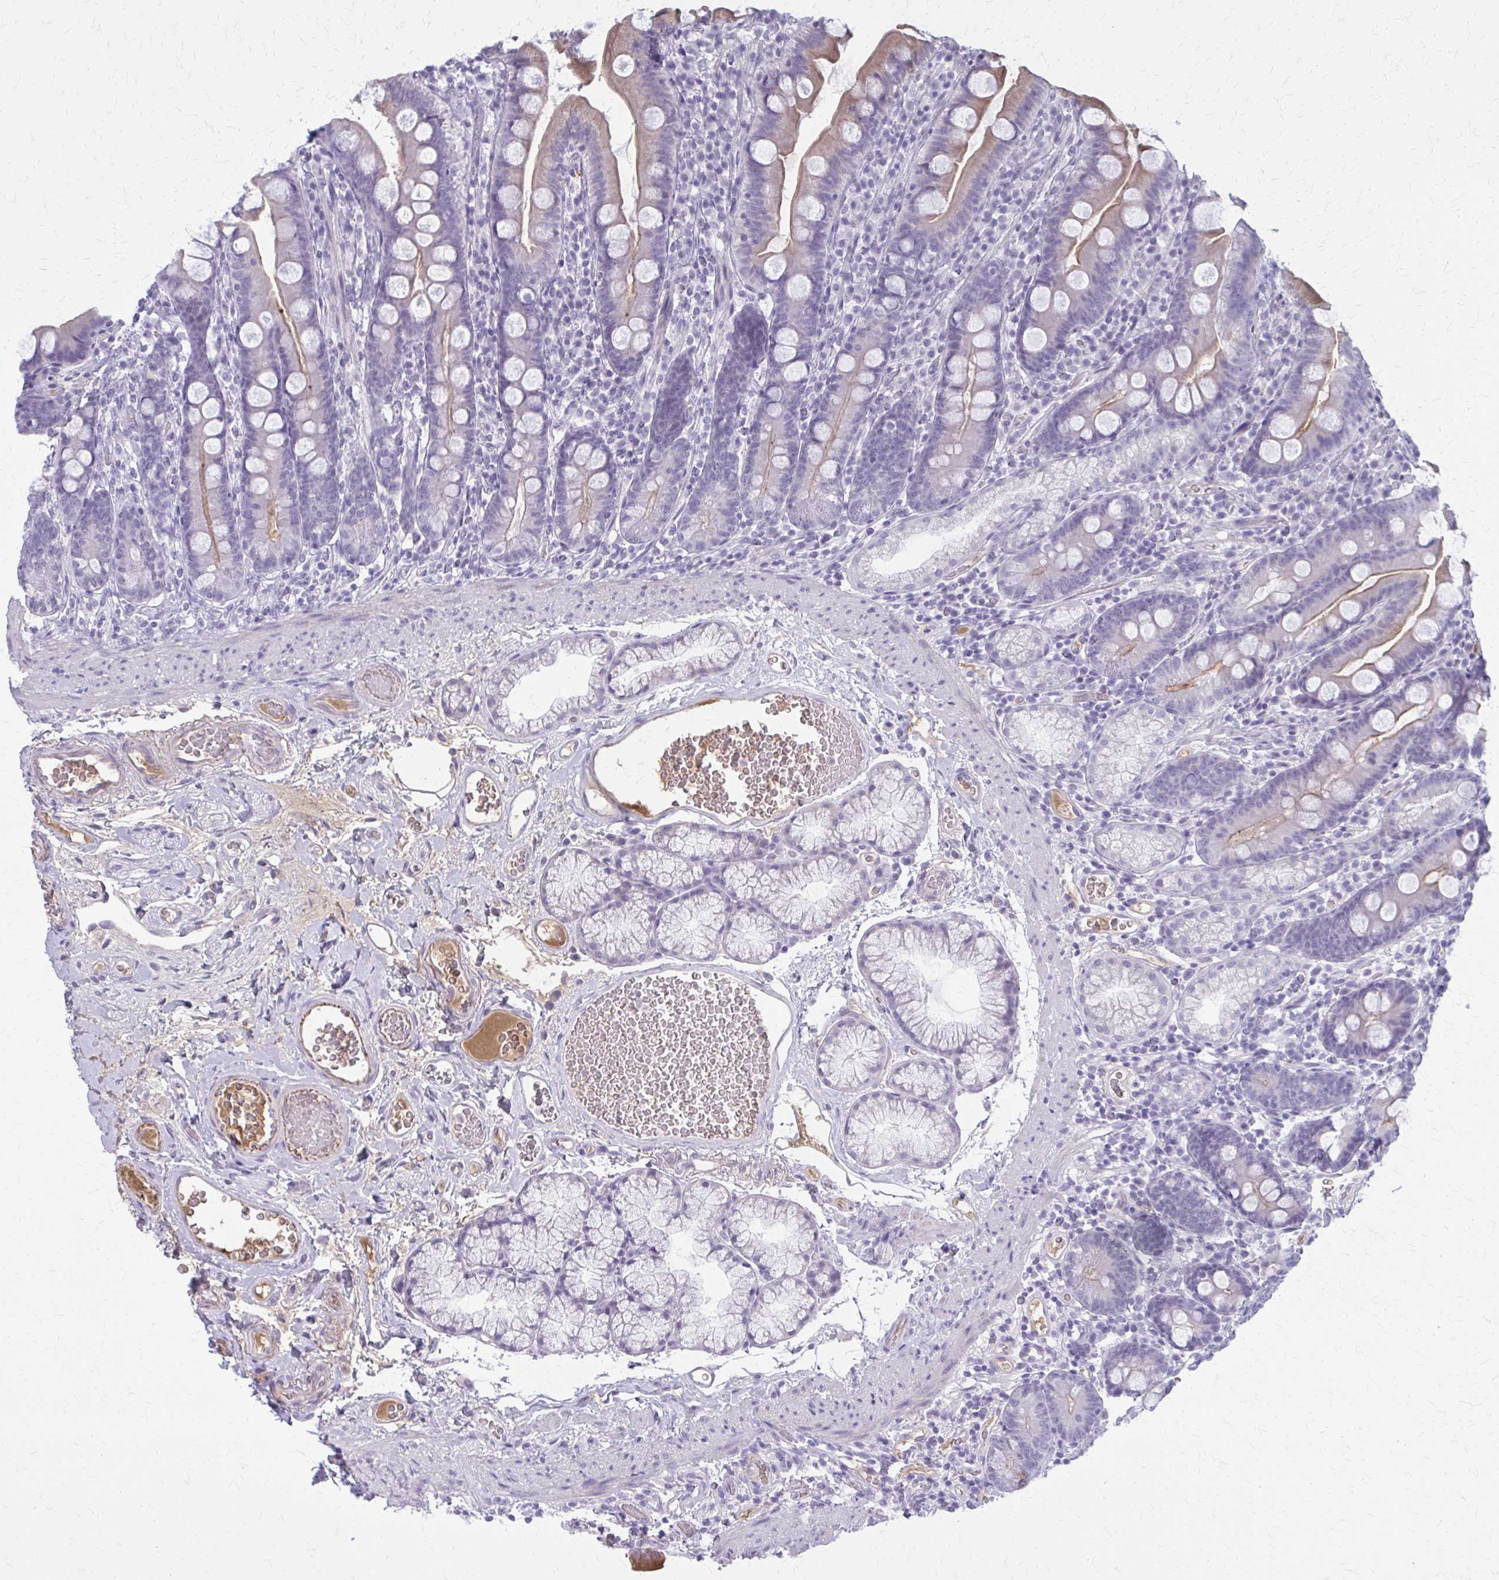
{"staining": {"intensity": "weak", "quantity": "25%-75%", "location": "cytoplasmic/membranous"}, "tissue": "duodenum", "cell_type": "Glandular cells", "image_type": "normal", "snomed": [{"axis": "morphology", "description": "Normal tissue, NOS"}, {"axis": "topography", "description": "Duodenum"}], "caption": "Duodenum stained with DAB immunohistochemistry reveals low levels of weak cytoplasmic/membranous staining in about 25%-75% of glandular cells.", "gene": "SERPIND1", "patient": {"sex": "female", "age": 67}}